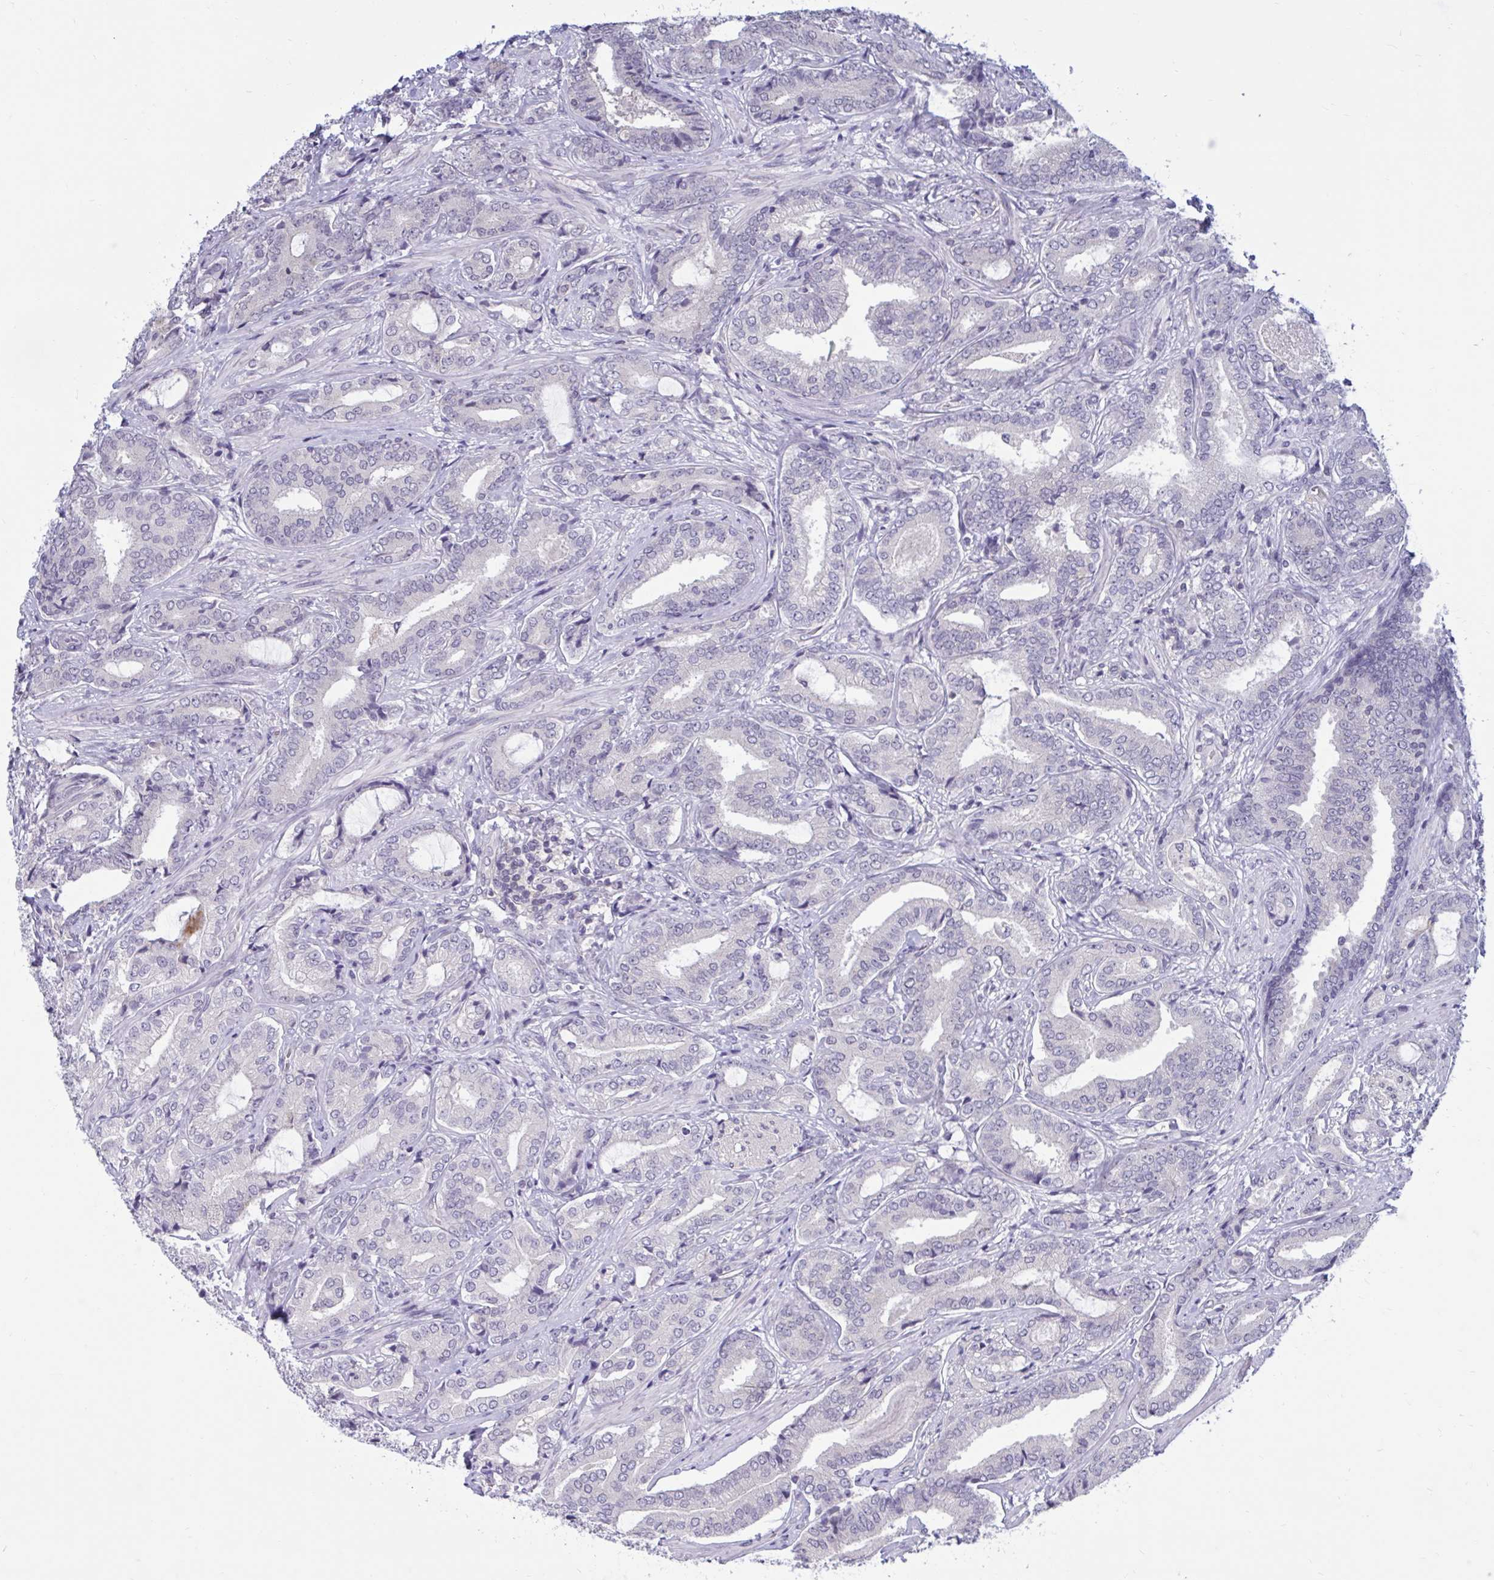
{"staining": {"intensity": "negative", "quantity": "none", "location": "none"}, "tissue": "prostate cancer", "cell_type": "Tumor cells", "image_type": "cancer", "snomed": [{"axis": "morphology", "description": "Adenocarcinoma, High grade"}, {"axis": "topography", "description": "Prostate"}], "caption": "This is an immunohistochemistry photomicrograph of human prostate cancer. There is no positivity in tumor cells.", "gene": "ARPP19", "patient": {"sex": "male", "age": 62}}